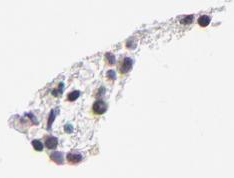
{"staining": {"intensity": "strong", "quantity": ">75%", "location": "nuclear"}, "tissue": "bone marrow", "cell_type": "Hematopoietic cells", "image_type": "normal", "snomed": [{"axis": "morphology", "description": "Normal tissue, NOS"}, {"axis": "topography", "description": "Bone marrow"}], "caption": "Immunohistochemical staining of benign bone marrow demonstrates >75% levels of strong nuclear protein staining in about >75% of hematopoietic cells. (DAB (3,3'-diaminobenzidine) = brown stain, brightfield microscopy at high magnification).", "gene": "KDM6A", "patient": {"sex": "male", "age": 15}}